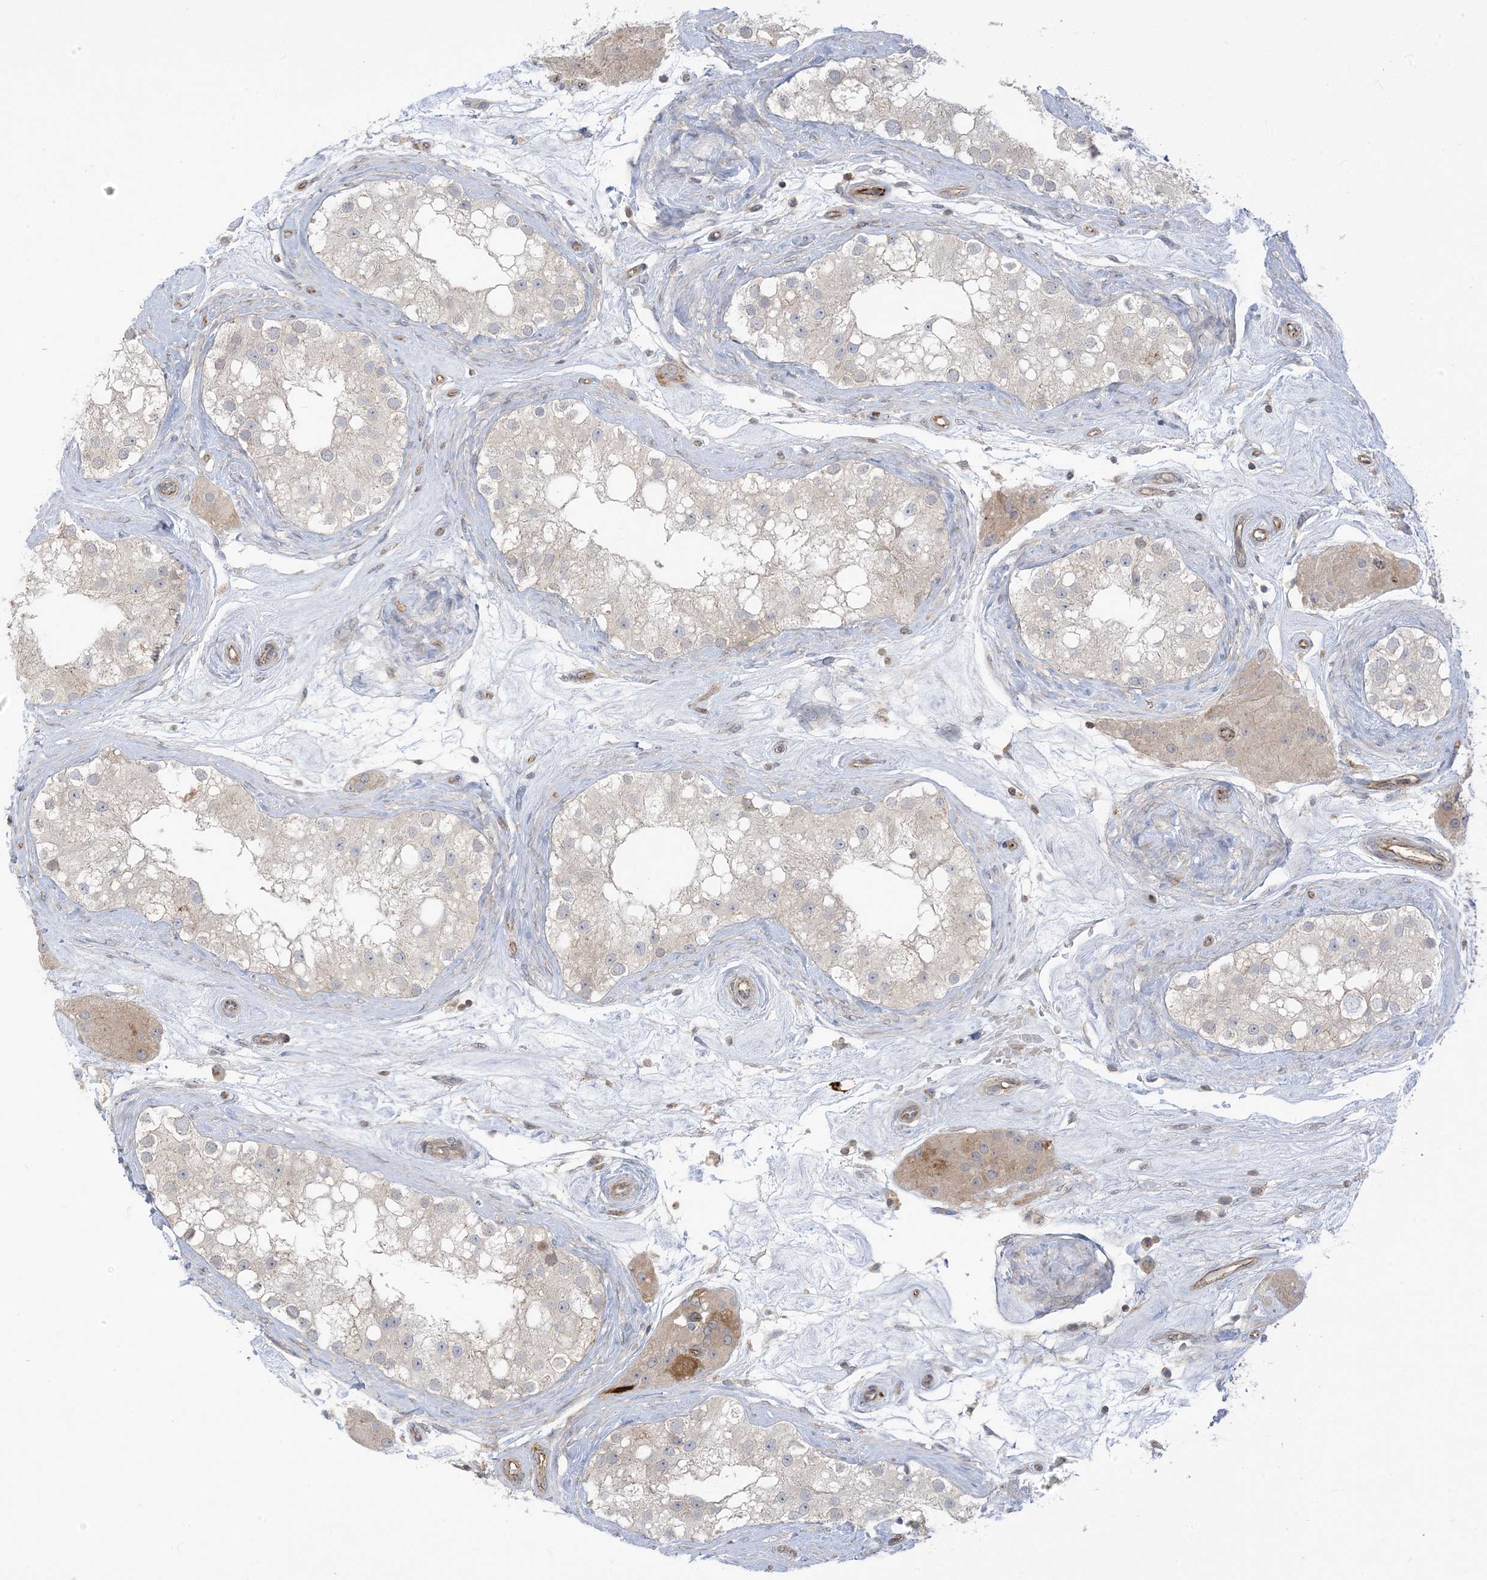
{"staining": {"intensity": "weak", "quantity": "<25%", "location": "cytoplasmic/membranous"}, "tissue": "testis", "cell_type": "Cells in seminiferous ducts", "image_type": "normal", "snomed": [{"axis": "morphology", "description": "Normal tissue, NOS"}, {"axis": "topography", "description": "Testis"}], "caption": "Protein analysis of unremarkable testis shows no significant positivity in cells in seminiferous ducts.", "gene": "ICMT", "patient": {"sex": "male", "age": 84}}